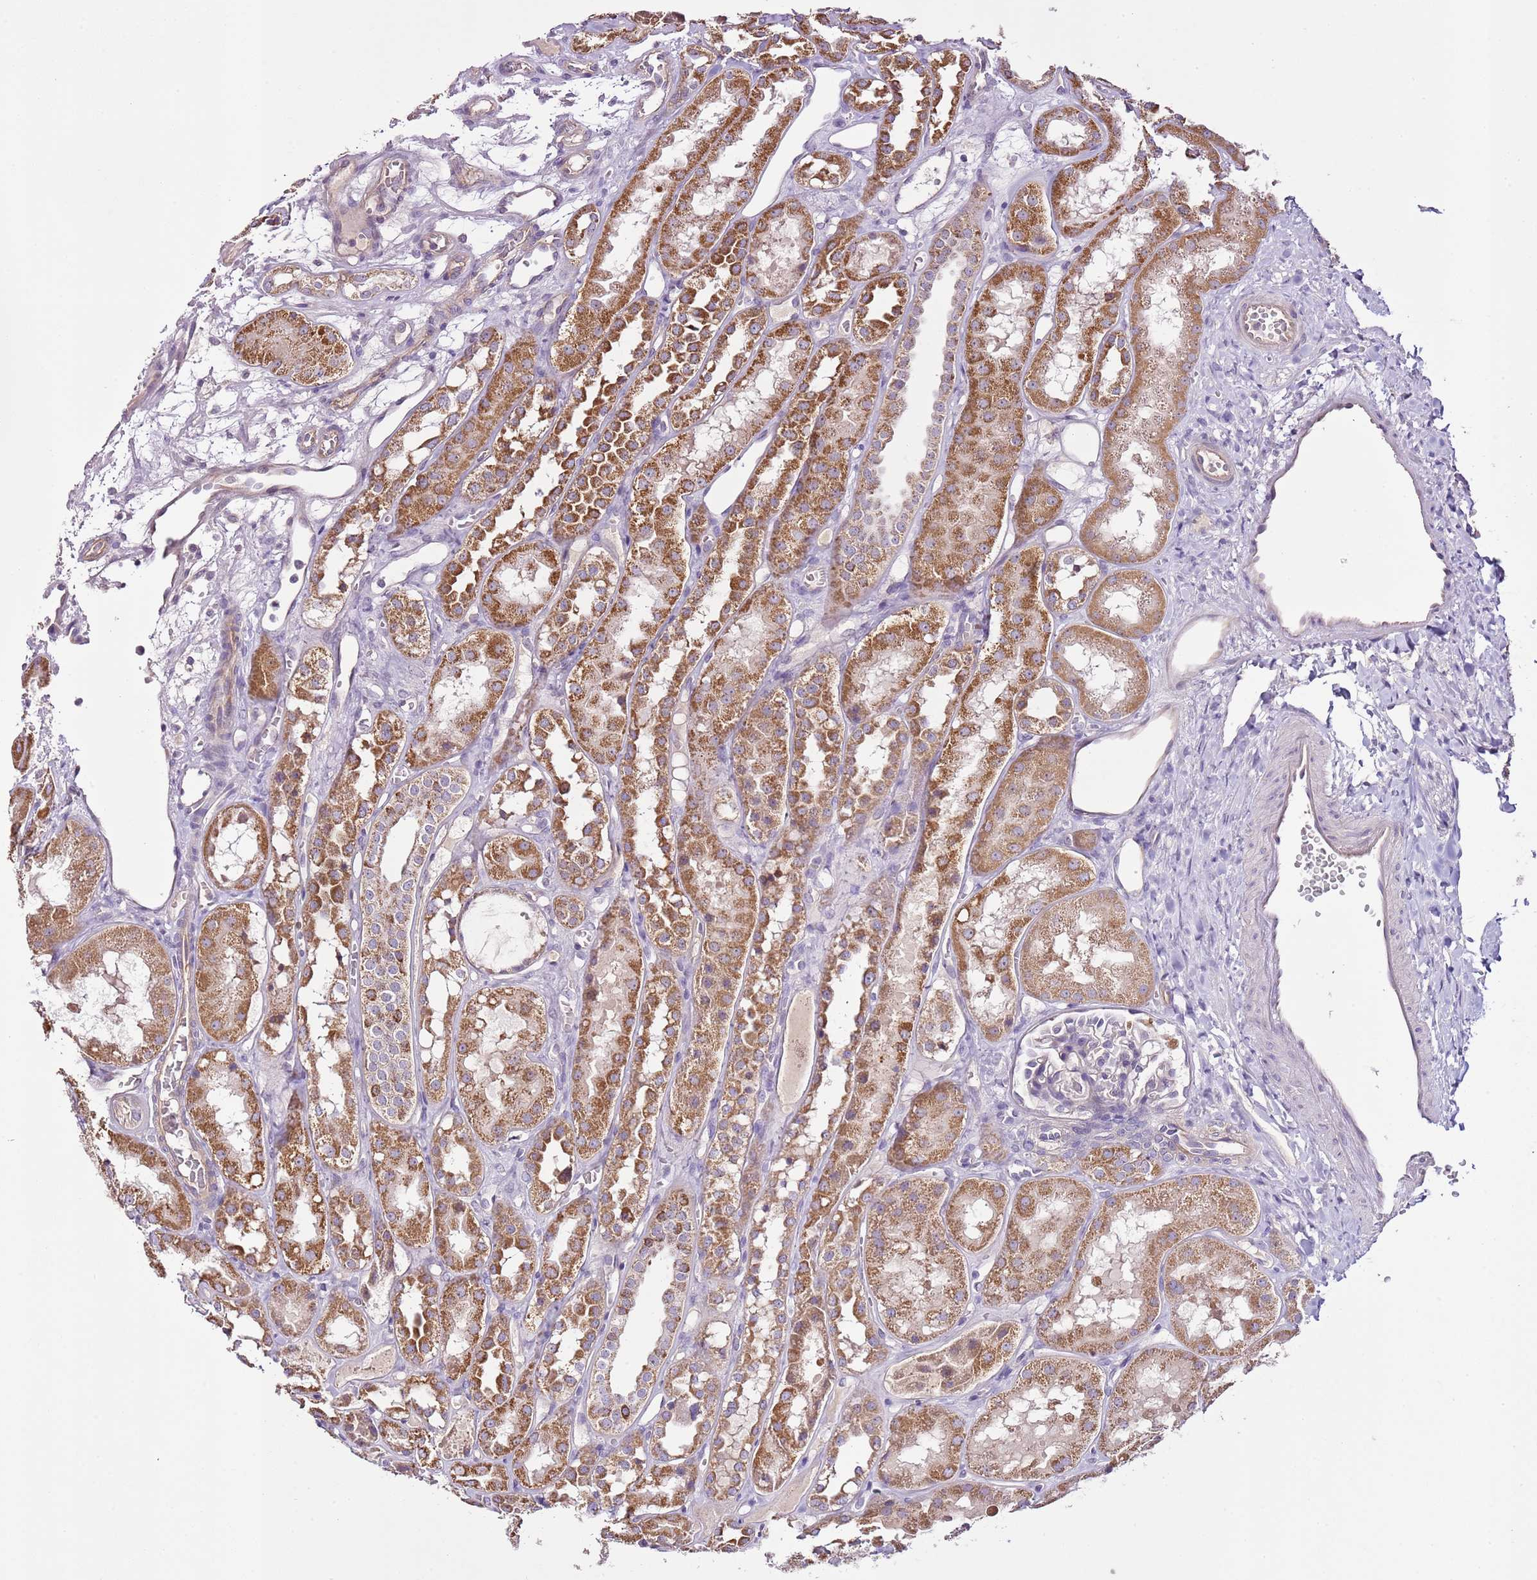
{"staining": {"intensity": "negative", "quantity": "none", "location": "none"}, "tissue": "kidney", "cell_type": "Cells in glomeruli", "image_type": "normal", "snomed": [{"axis": "morphology", "description": "Normal tissue, NOS"}, {"axis": "topography", "description": "Kidney"}], "caption": "IHC image of normal human kidney stained for a protein (brown), which displays no expression in cells in glomeruli.", "gene": "CMKLR1", "patient": {"sex": "male", "age": 16}}